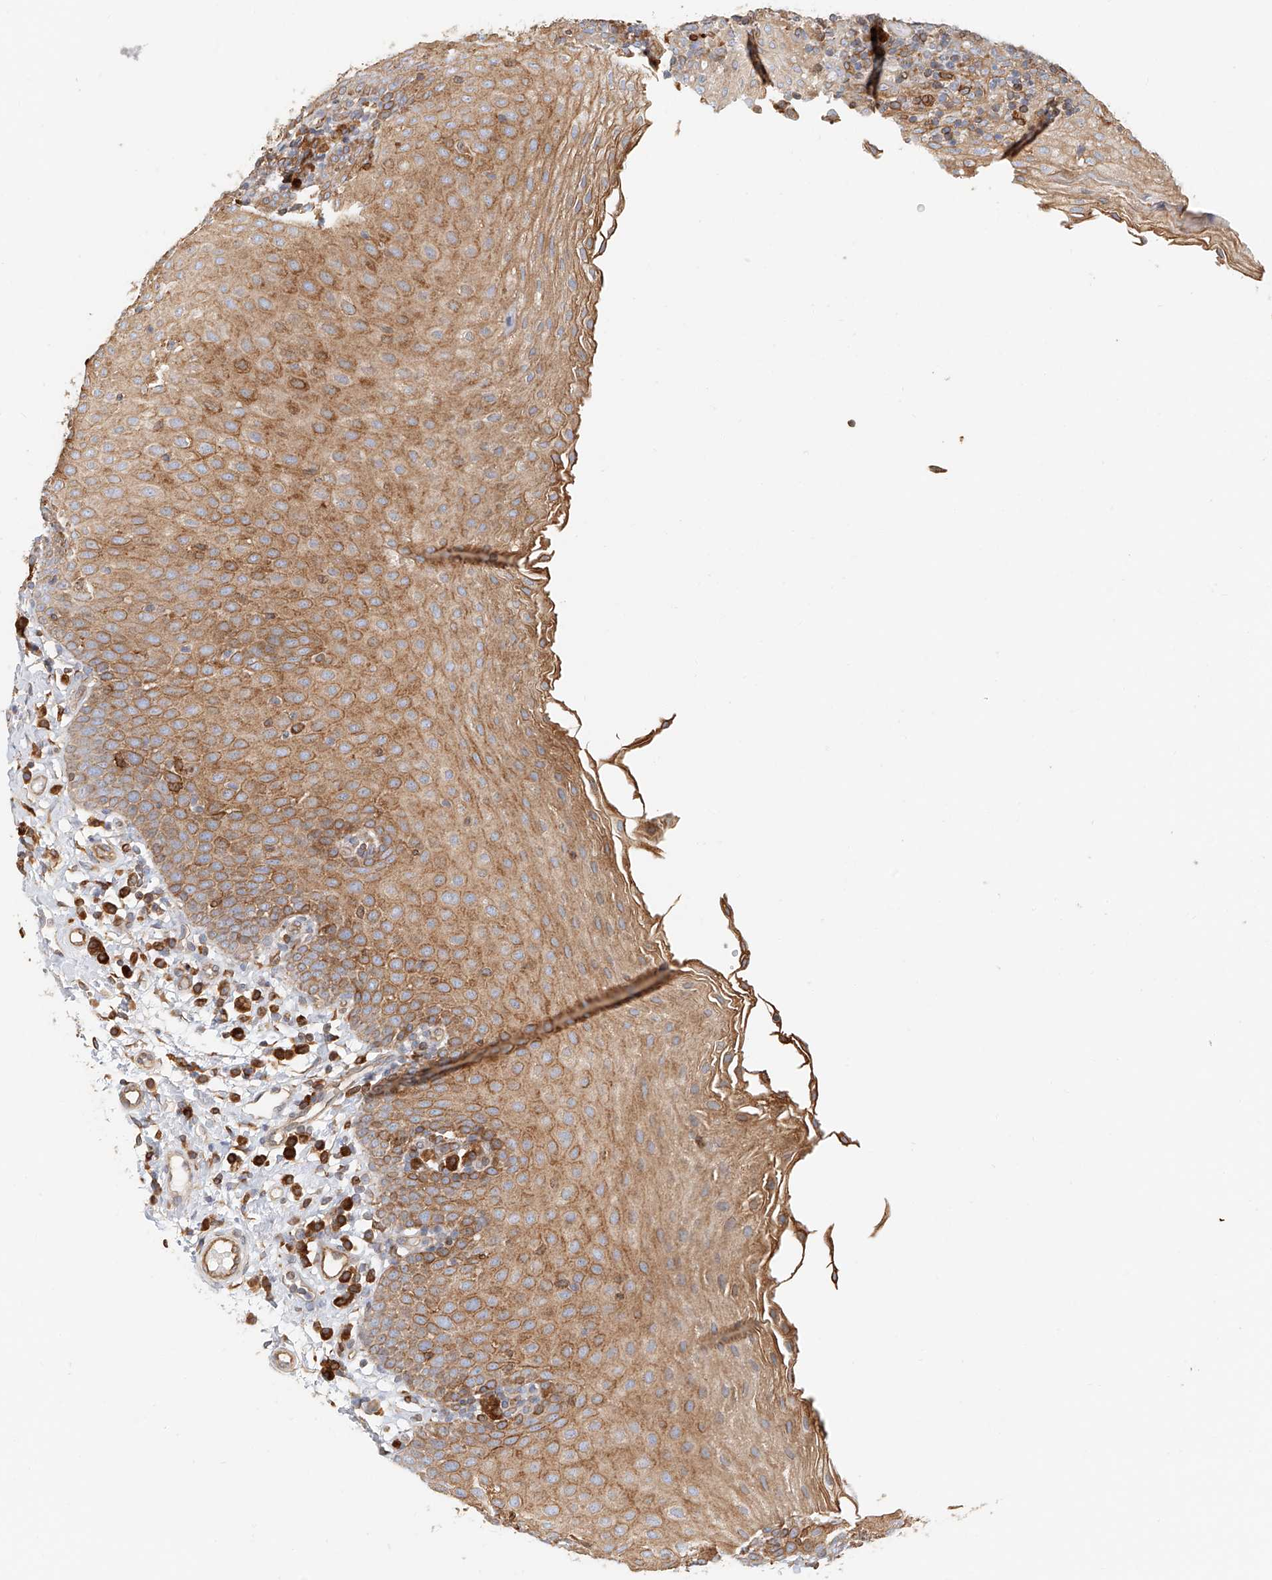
{"staining": {"intensity": "strong", "quantity": "25%-75%", "location": "cytoplasmic/membranous"}, "tissue": "tonsil", "cell_type": "Germinal center cells", "image_type": "normal", "snomed": [{"axis": "morphology", "description": "Normal tissue, NOS"}, {"axis": "topography", "description": "Tonsil"}], "caption": "This photomicrograph reveals normal tonsil stained with immunohistochemistry to label a protein in brown. The cytoplasmic/membranous of germinal center cells show strong positivity for the protein. Nuclei are counter-stained blue.", "gene": "DHRS7", "patient": {"sex": "female", "age": 19}}